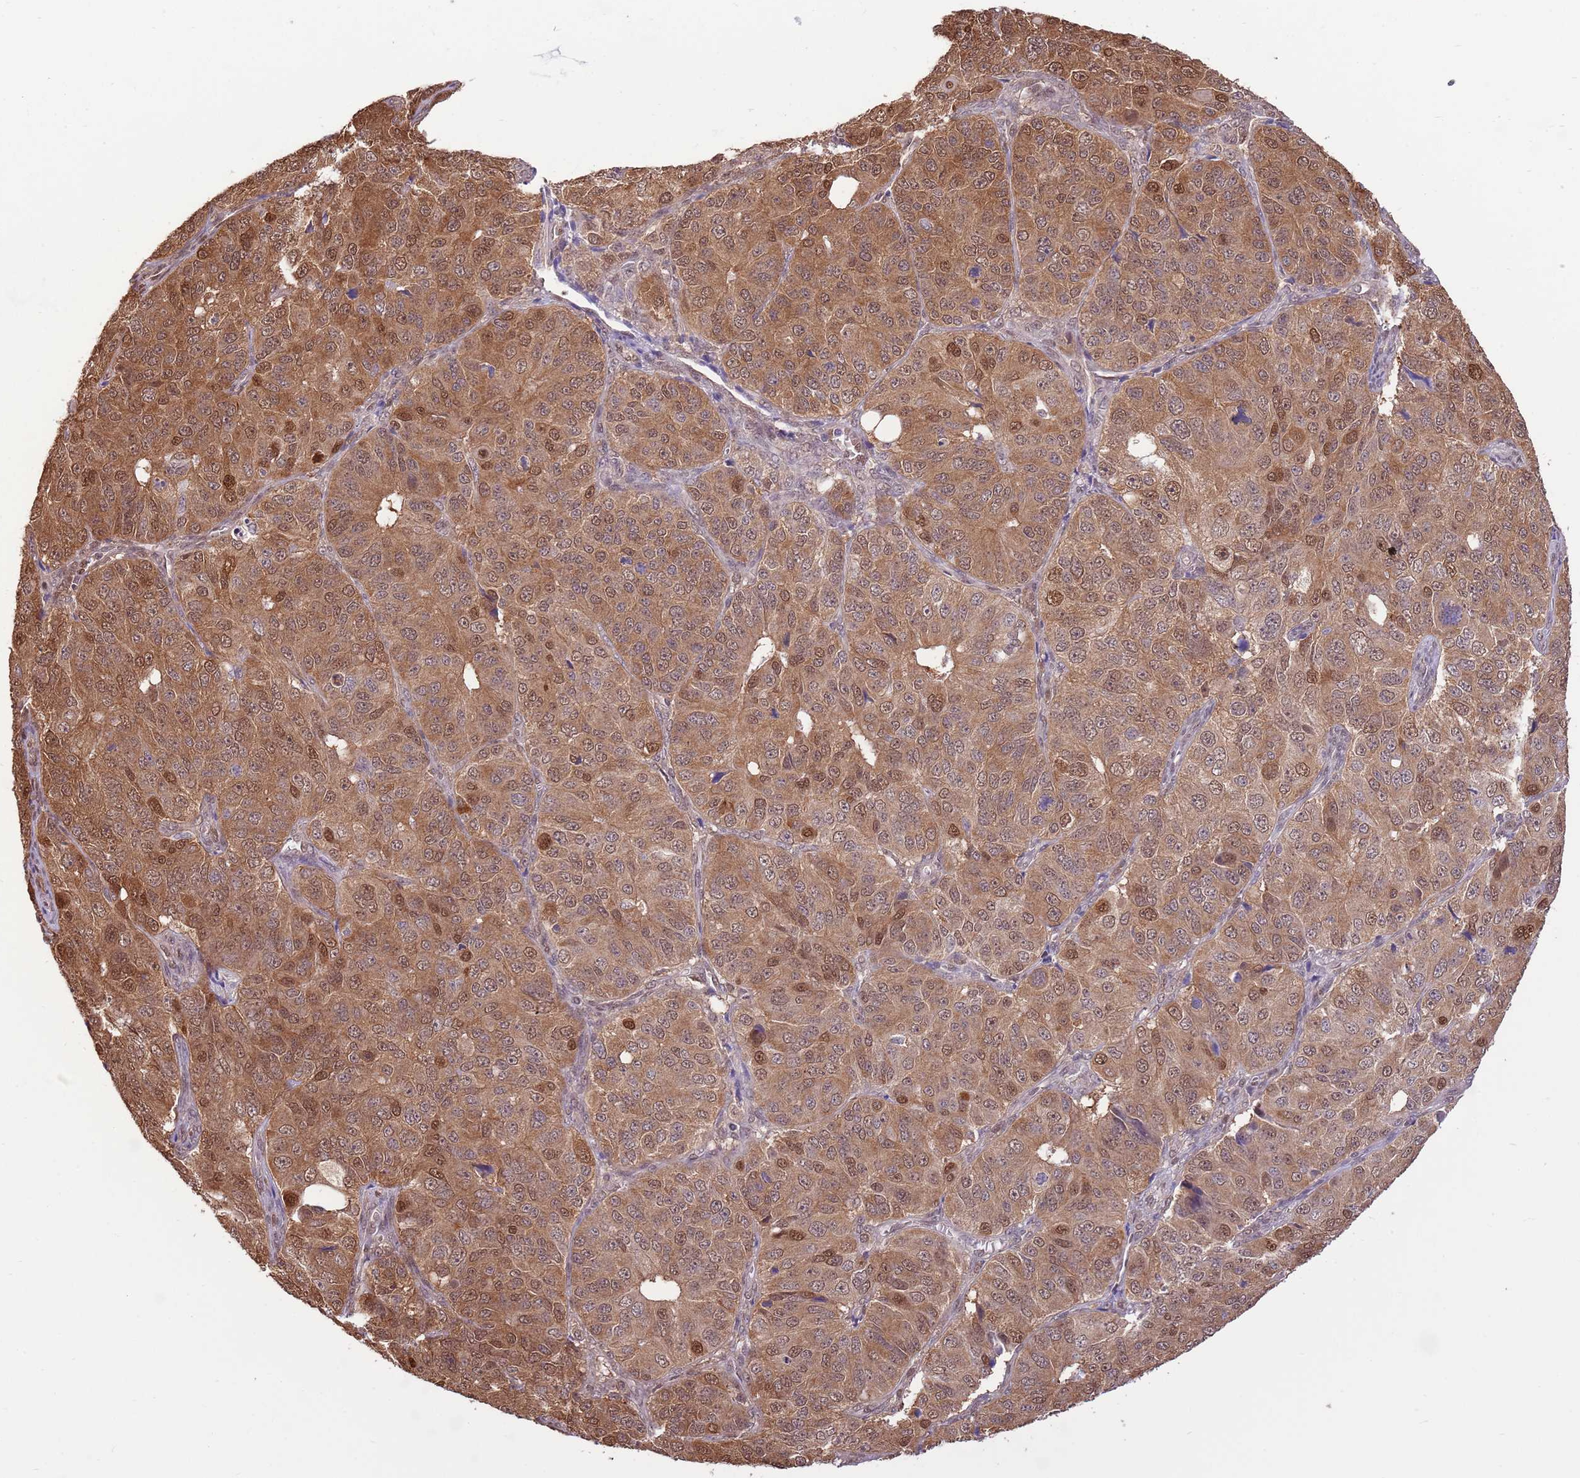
{"staining": {"intensity": "moderate", "quantity": ">75%", "location": "cytoplasmic/membranous,nuclear"}, "tissue": "ovarian cancer", "cell_type": "Tumor cells", "image_type": "cancer", "snomed": [{"axis": "morphology", "description": "Carcinoma, endometroid"}, {"axis": "topography", "description": "Ovary"}], "caption": "A high-resolution photomicrograph shows immunohistochemistry (IHC) staining of ovarian cancer, which demonstrates moderate cytoplasmic/membranous and nuclear staining in about >75% of tumor cells. Nuclei are stained in blue.", "gene": "NSFL1C", "patient": {"sex": "female", "age": 51}}